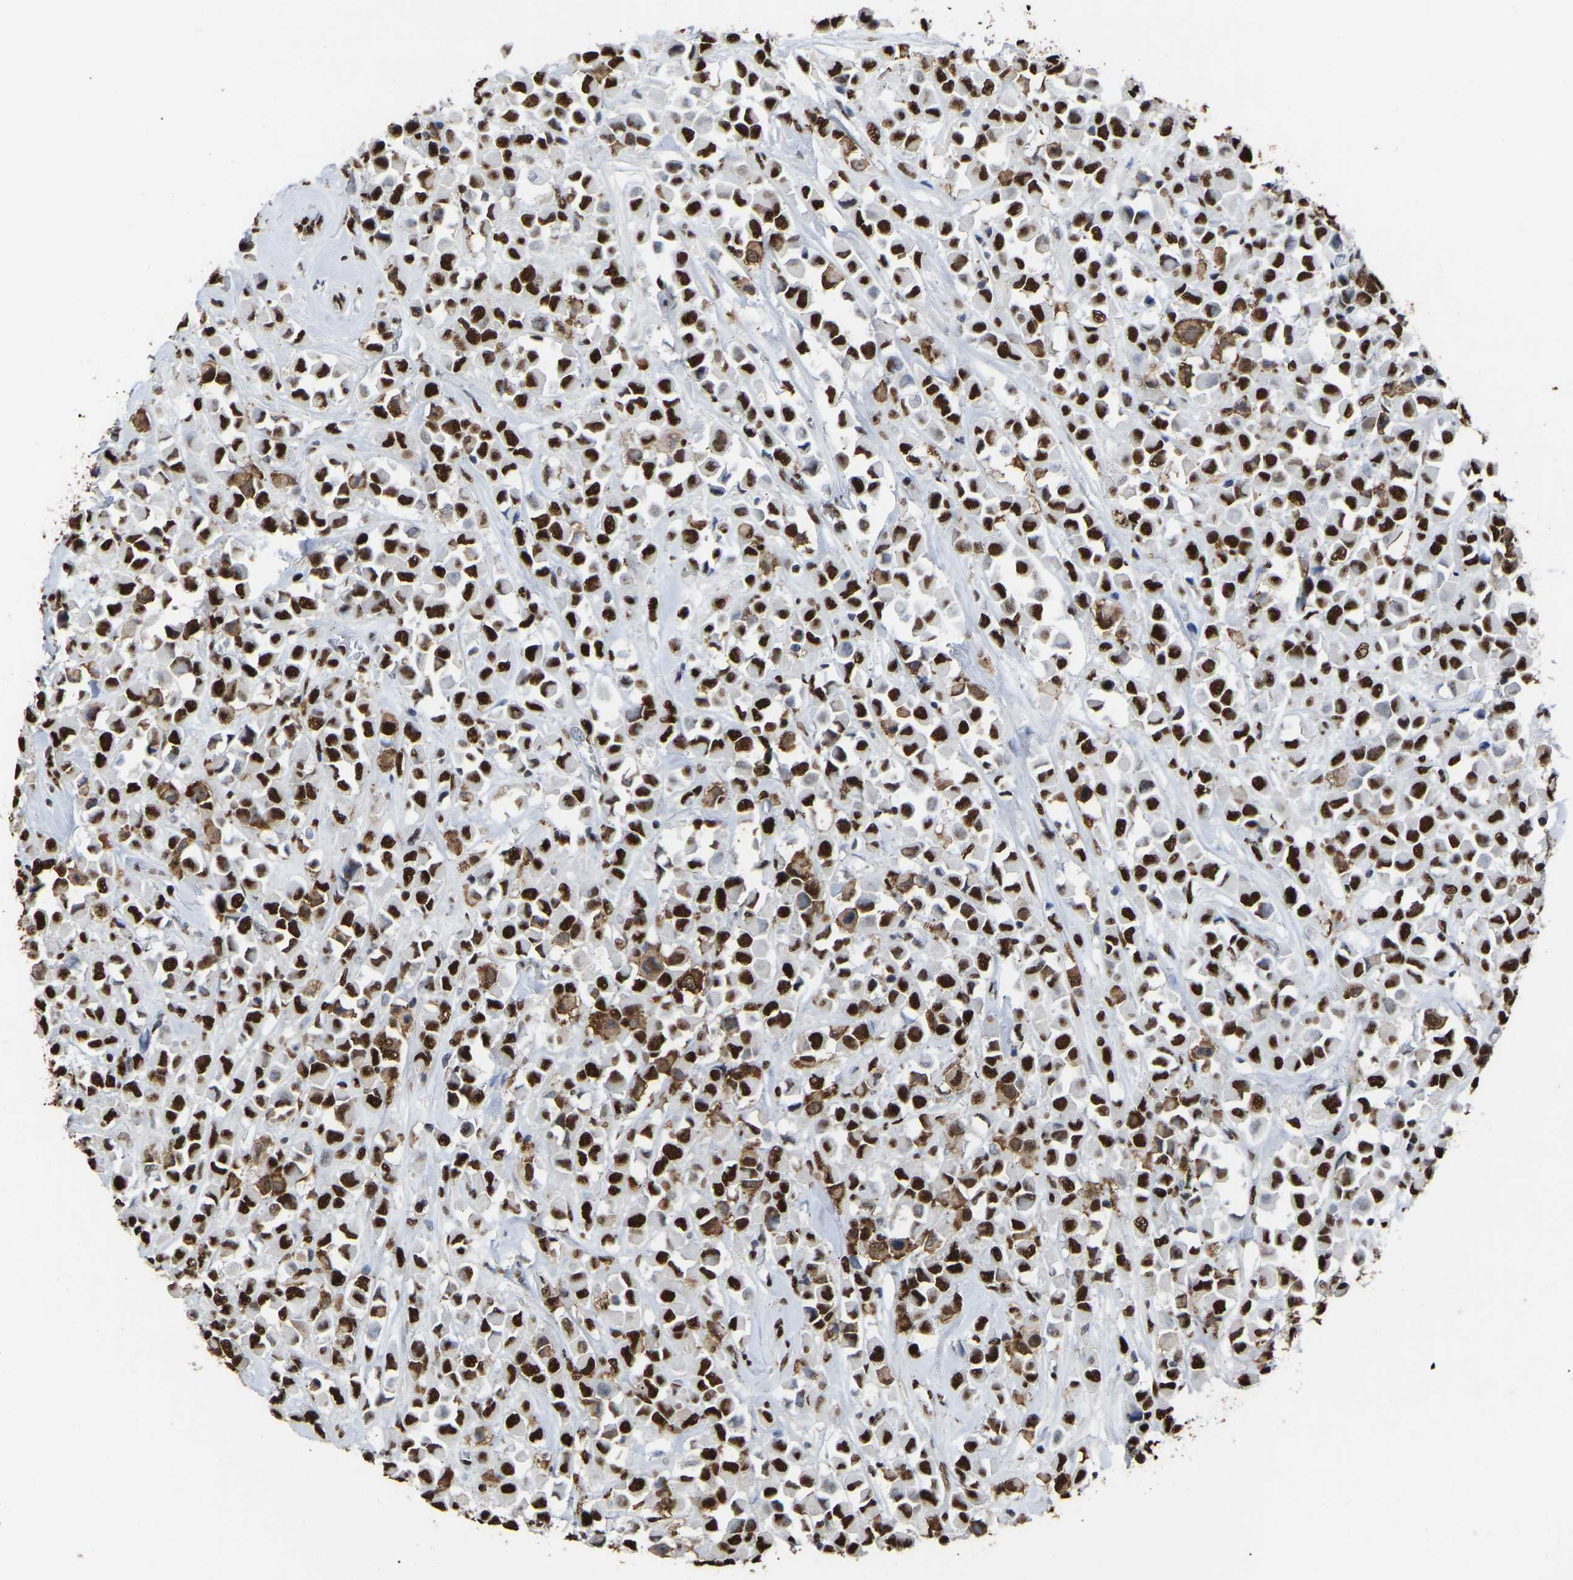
{"staining": {"intensity": "strong", "quantity": ">75%", "location": "nuclear"}, "tissue": "breast cancer", "cell_type": "Tumor cells", "image_type": "cancer", "snomed": [{"axis": "morphology", "description": "Duct carcinoma"}, {"axis": "topography", "description": "Breast"}], "caption": "This is a micrograph of immunohistochemistry (IHC) staining of invasive ductal carcinoma (breast), which shows strong staining in the nuclear of tumor cells.", "gene": "RBL2", "patient": {"sex": "female", "age": 61}}